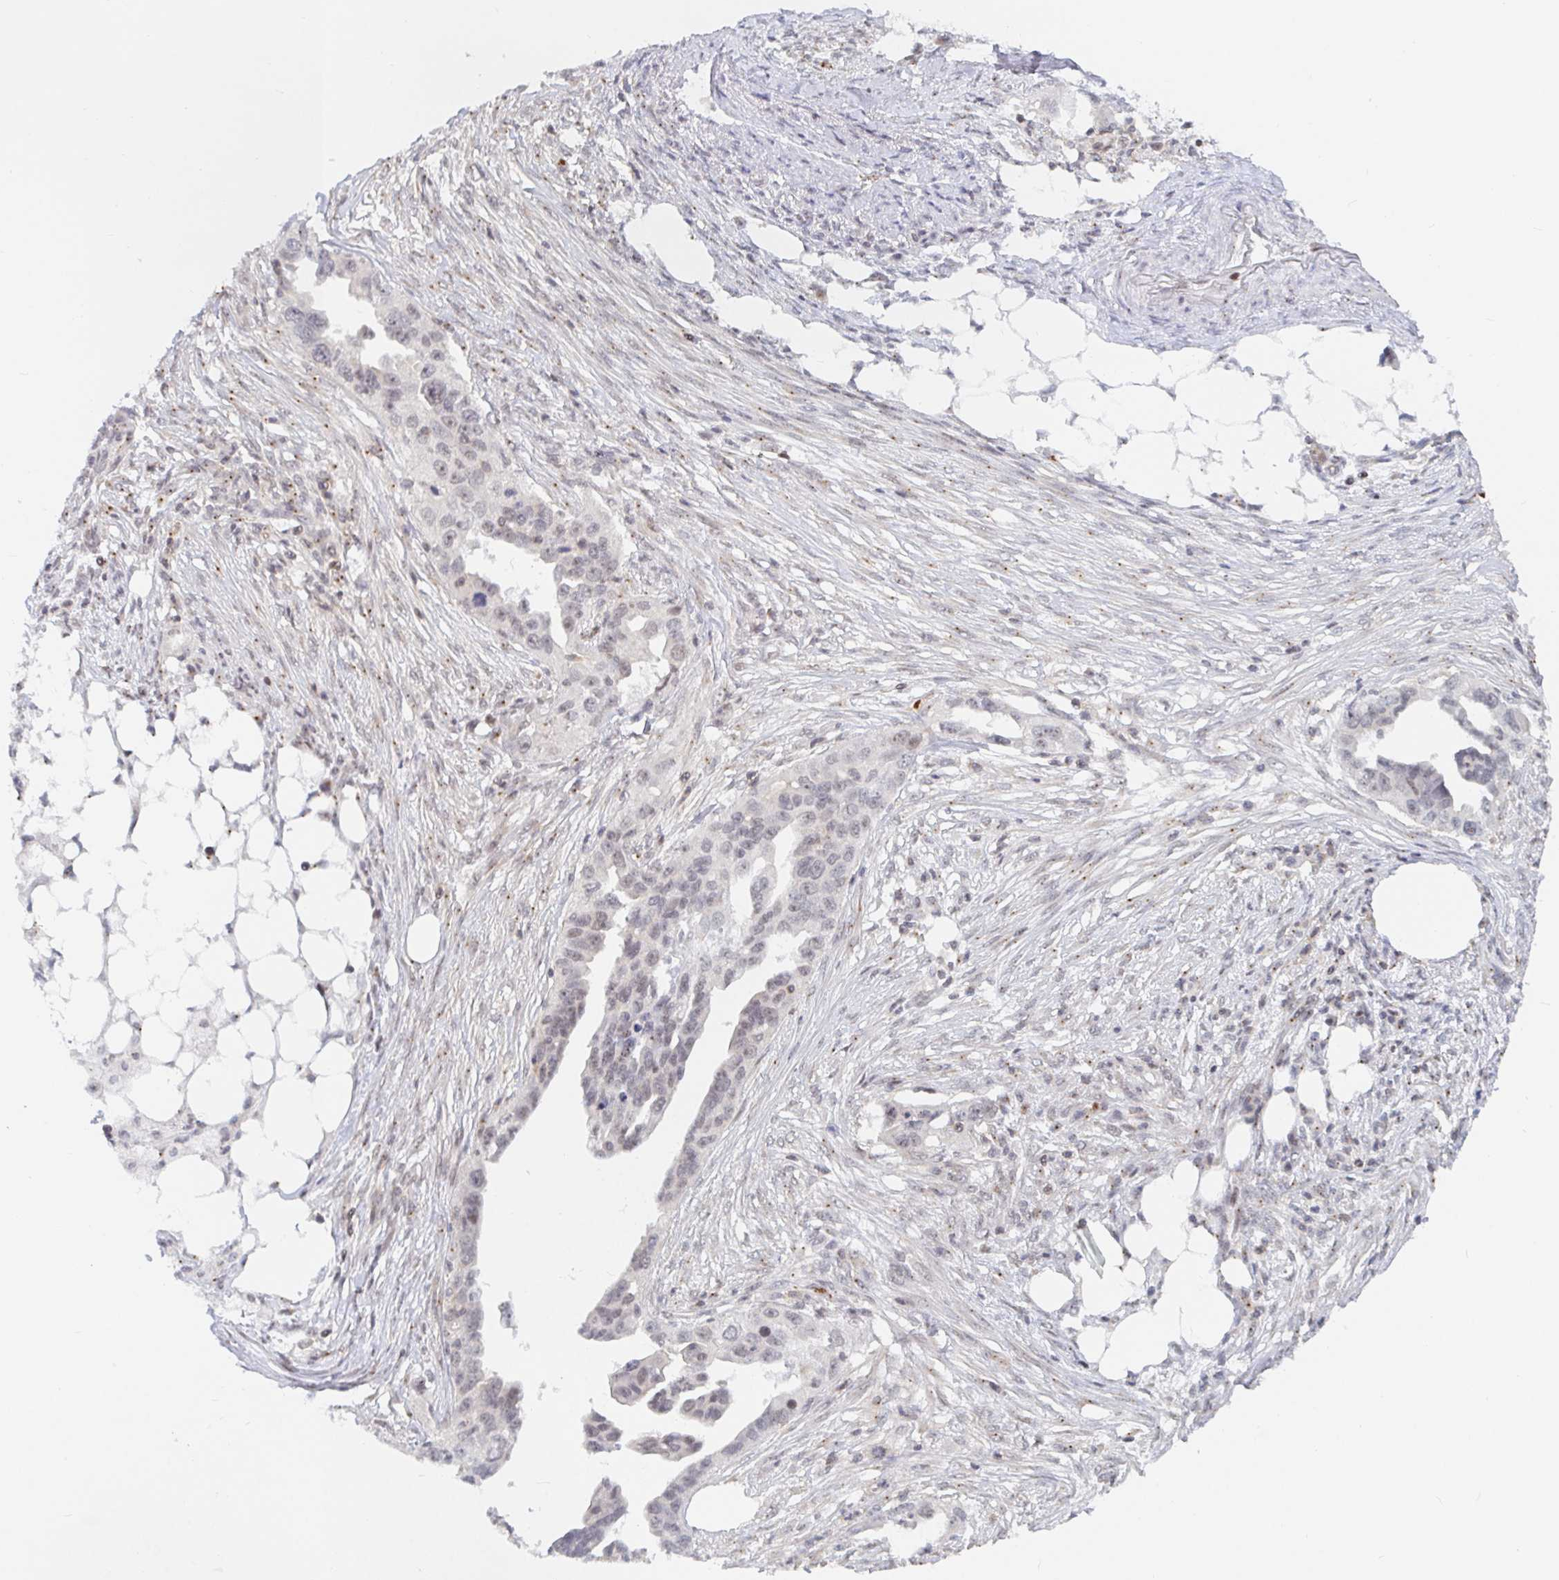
{"staining": {"intensity": "weak", "quantity": "25%-75%", "location": "nuclear"}, "tissue": "ovarian cancer", "cell_type": "Tumor cells", "image_type": "cancer", "snomed": [{"axis": "morphology", "description": "Carcinoma, endometroid"}, {"axis": "morphology", "description": "Cystadenocarcinoma, serous, NOS"}, {"axis": "topography", "description": "Ovary"}], "caption": "This photomicrograph exhibits IHC staining of serous cystadenocarcinoma (ovarian), with low weak nuclear staining in approximately 25%-75% of tumor cells.", "gene": "CHD2", "patient": {"sex": "female", "age": 45}}